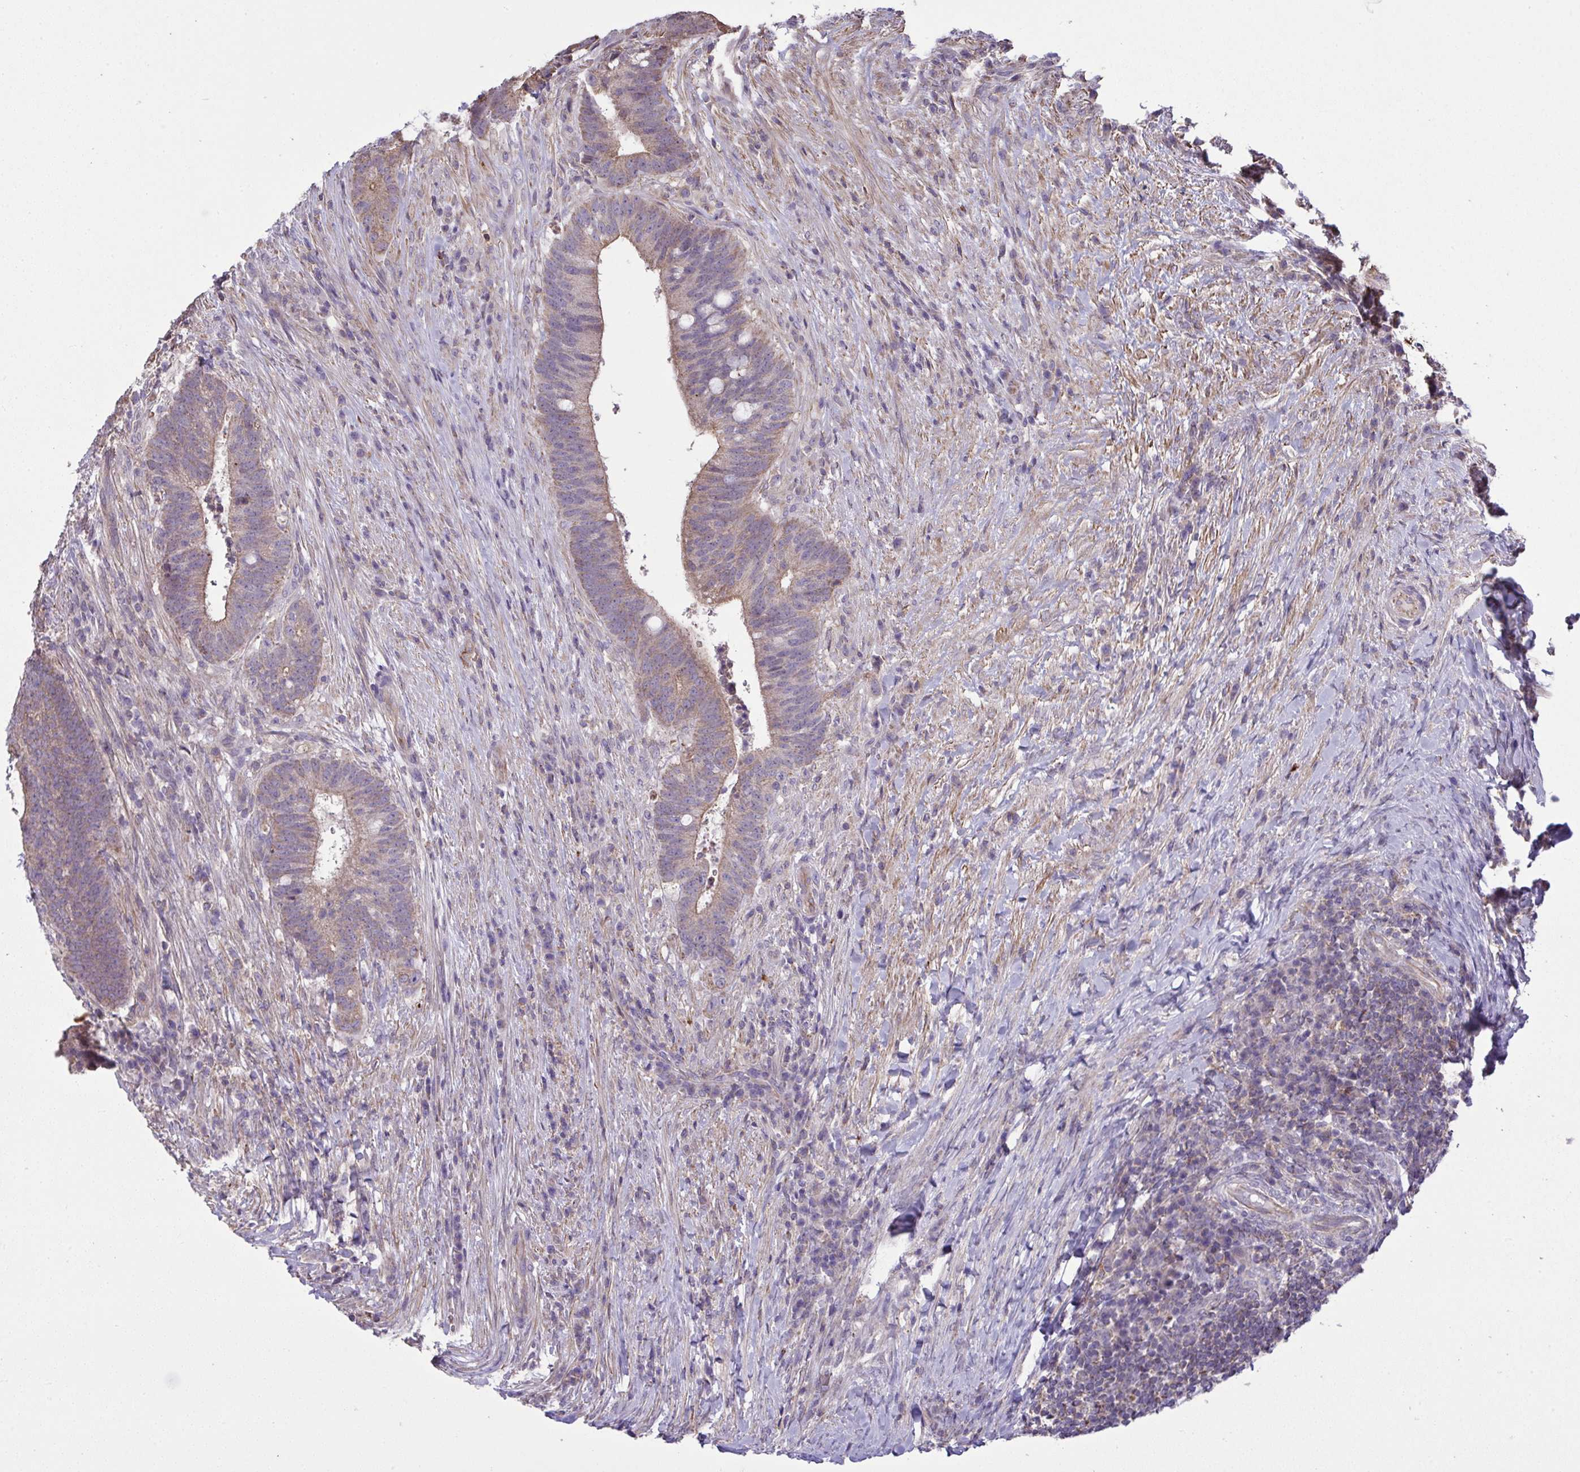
{"staining": {"intensity": "weak", "quantity": "25%-75%", "location": "cytoplasmic/membranous"}, "tissue": "colorectal cancer", "cell_type": "Tumor cells", "image_type": "cancer", "snomed": [{"axis": "morphology", "description": "Adenocarcinoma, NOS"}, {"axis": "topography", "description": "Colon"}], "caption": "Protein staining of colorectal adenocarcinoma tissue exhibits weak cytoplasmic/membranous positivity in about 25%-75% of tumor cells.", "gene": "PPM1H", "patient": {"sex": "female", "age": 43}}